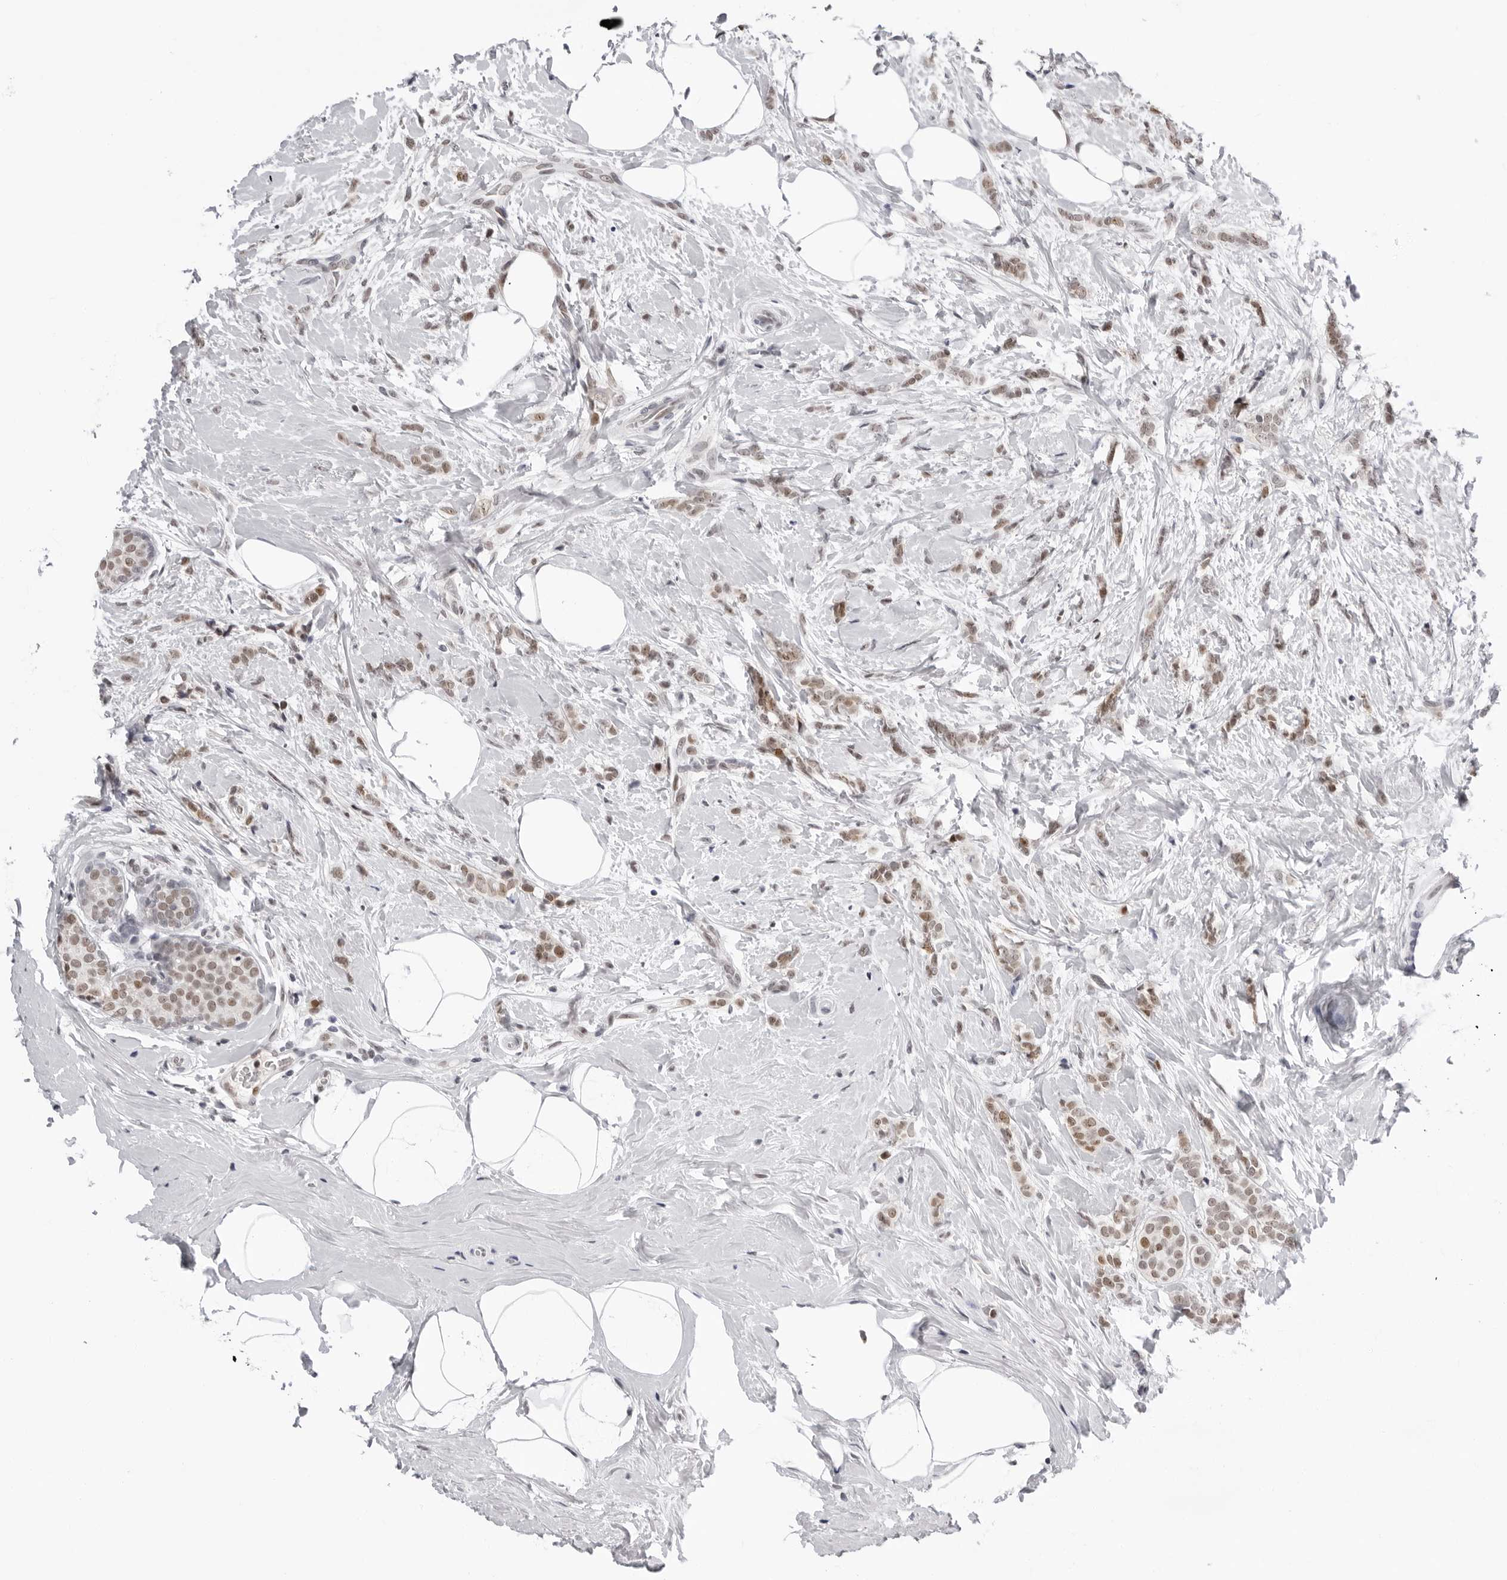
{"staining": {"intensity": "moderate", "quantity": ">75%", "location": "nuclear"}, "tissue": "breast cancer", "cell_type": "Tumor cells", "image_type": "cancer", "snomed": [{"axis": "morphology", "description": "Lobular carcinoma, in situ"}, {"axis": "morphology", "description": "Lobular carcinoma"}, {"axis": "topography", "description": "Breast"}], "caption": "This photomicrograph displays breast cancer stained with IHC to label a protein in brown. The nuclear of tumor cells show moderate positivity for the protein. Nuclei are counter-stained blue.", "gene": "USP1", "patient": {"sex": "female", "age": 41}}